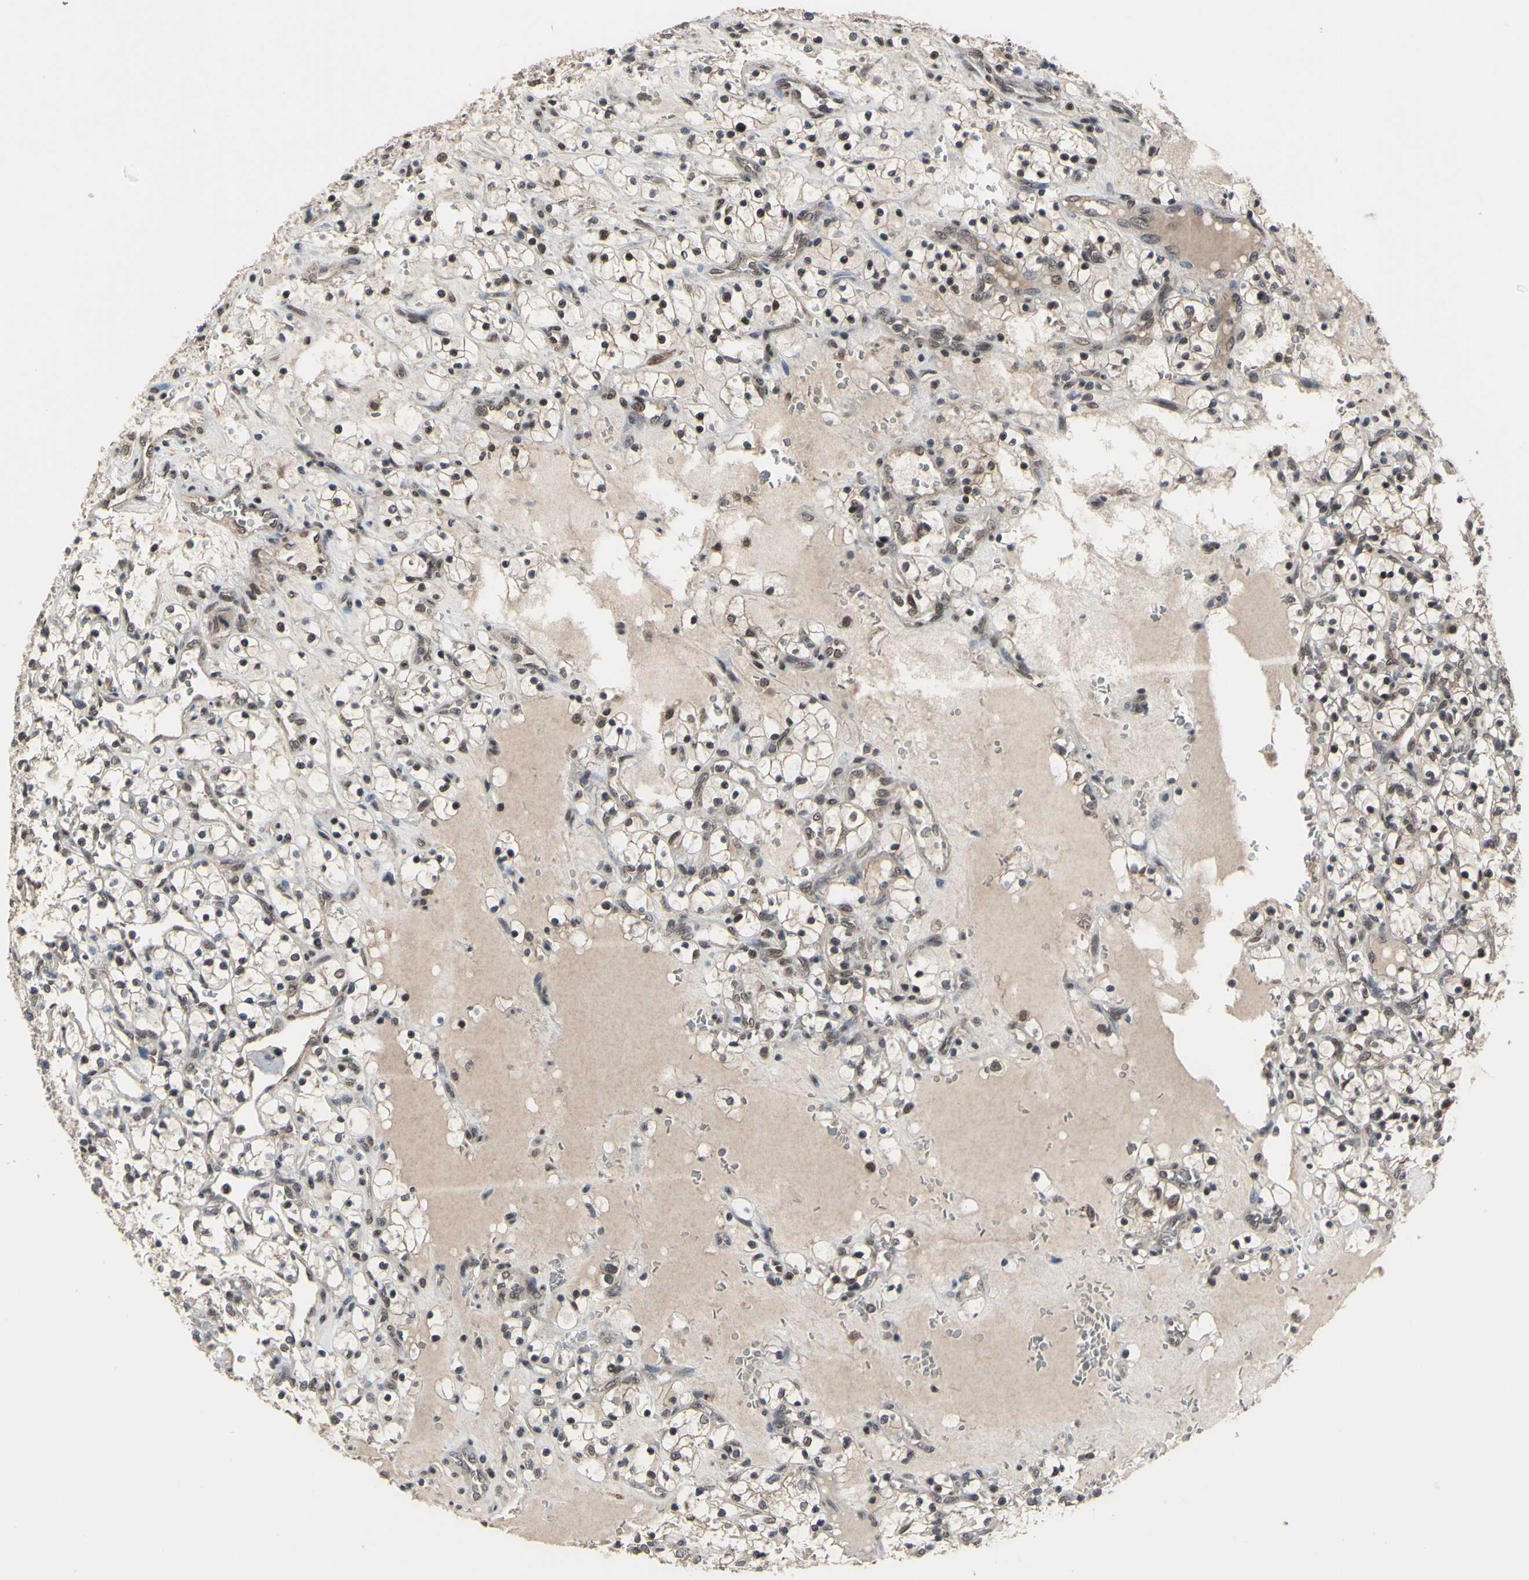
{"staining": {"intensity": "moderate", "quantity": ">75%", "location": "nuclear"}, "tissue": "renal cancer", "cell_type": "Tumor cells", "image_type": "cancer", "snomed": [{"axis": "morphology", "description": "Adenocarcinoma, NOS"}, {"axis": "topography", "description": "Kidney"}], "caption": "The histopathology image exhibits immunohistochemical staining of renal cancer (adenocarcinoma). There is moderate nuclear expression is present in approximately >75% of tumor cells.", "gene": "ZNF174", "patient": {"sex": "female", "age": 69}}